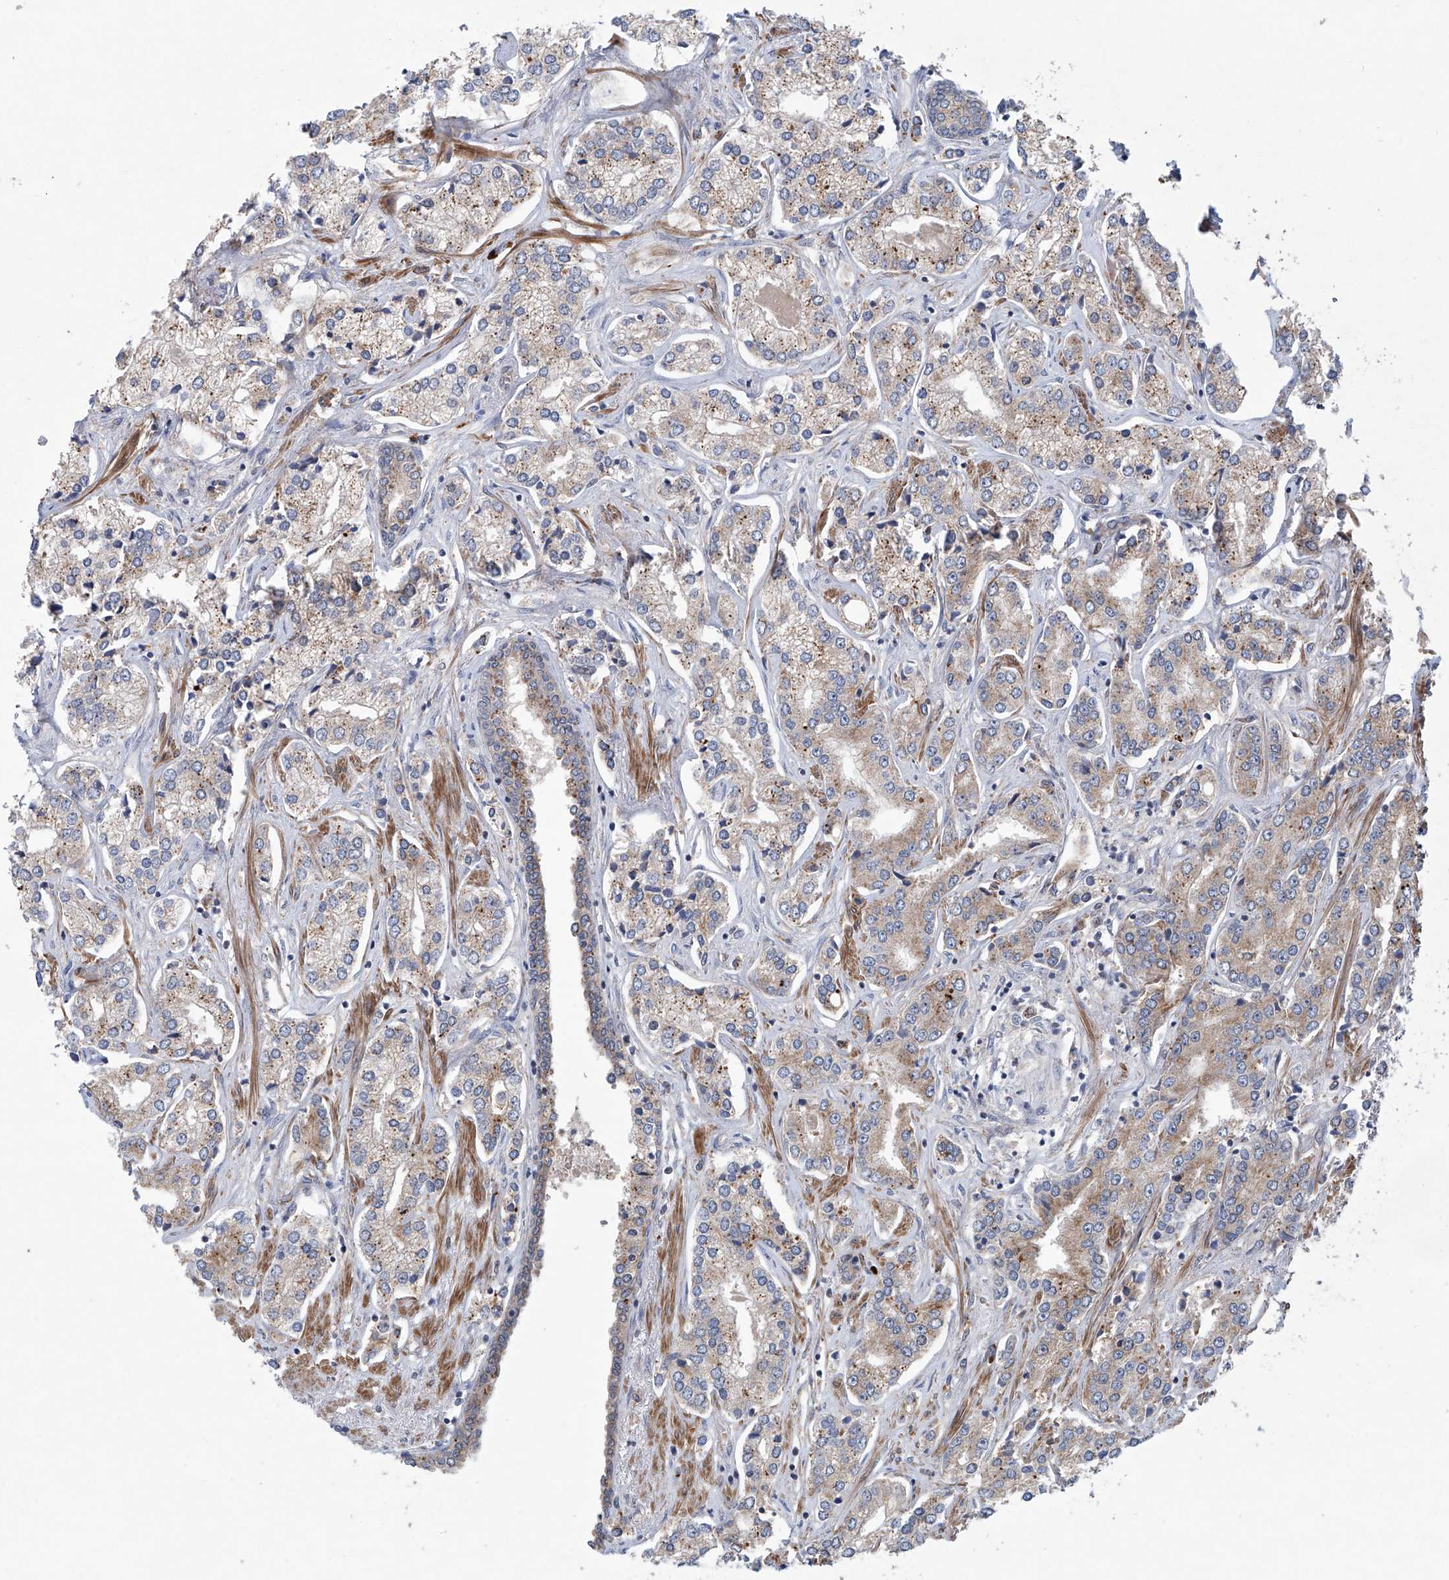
{"staining": {"intensity": "weak", "quantity": "25%-75%", "location": "cytoplasmic/membranous"}, "tissue": "prostate cancer", "cell_type": "Tumor cells", "image_type": "cancer", "snomed": [{"axis": "morphology", "description": "Adenocarcinoma, High grade"}, {"axis": "topography", "description": "Prostate"}], "caption": "Weak cytoplasmic/membranous expression for a protein is appreciated in about 25%-75% of tumor cells of high-grade adenocarcinoma (prostate) using immunohistochemistry.", "gene": "KLC4", "patient": {"sex": "male", "age": 66}}